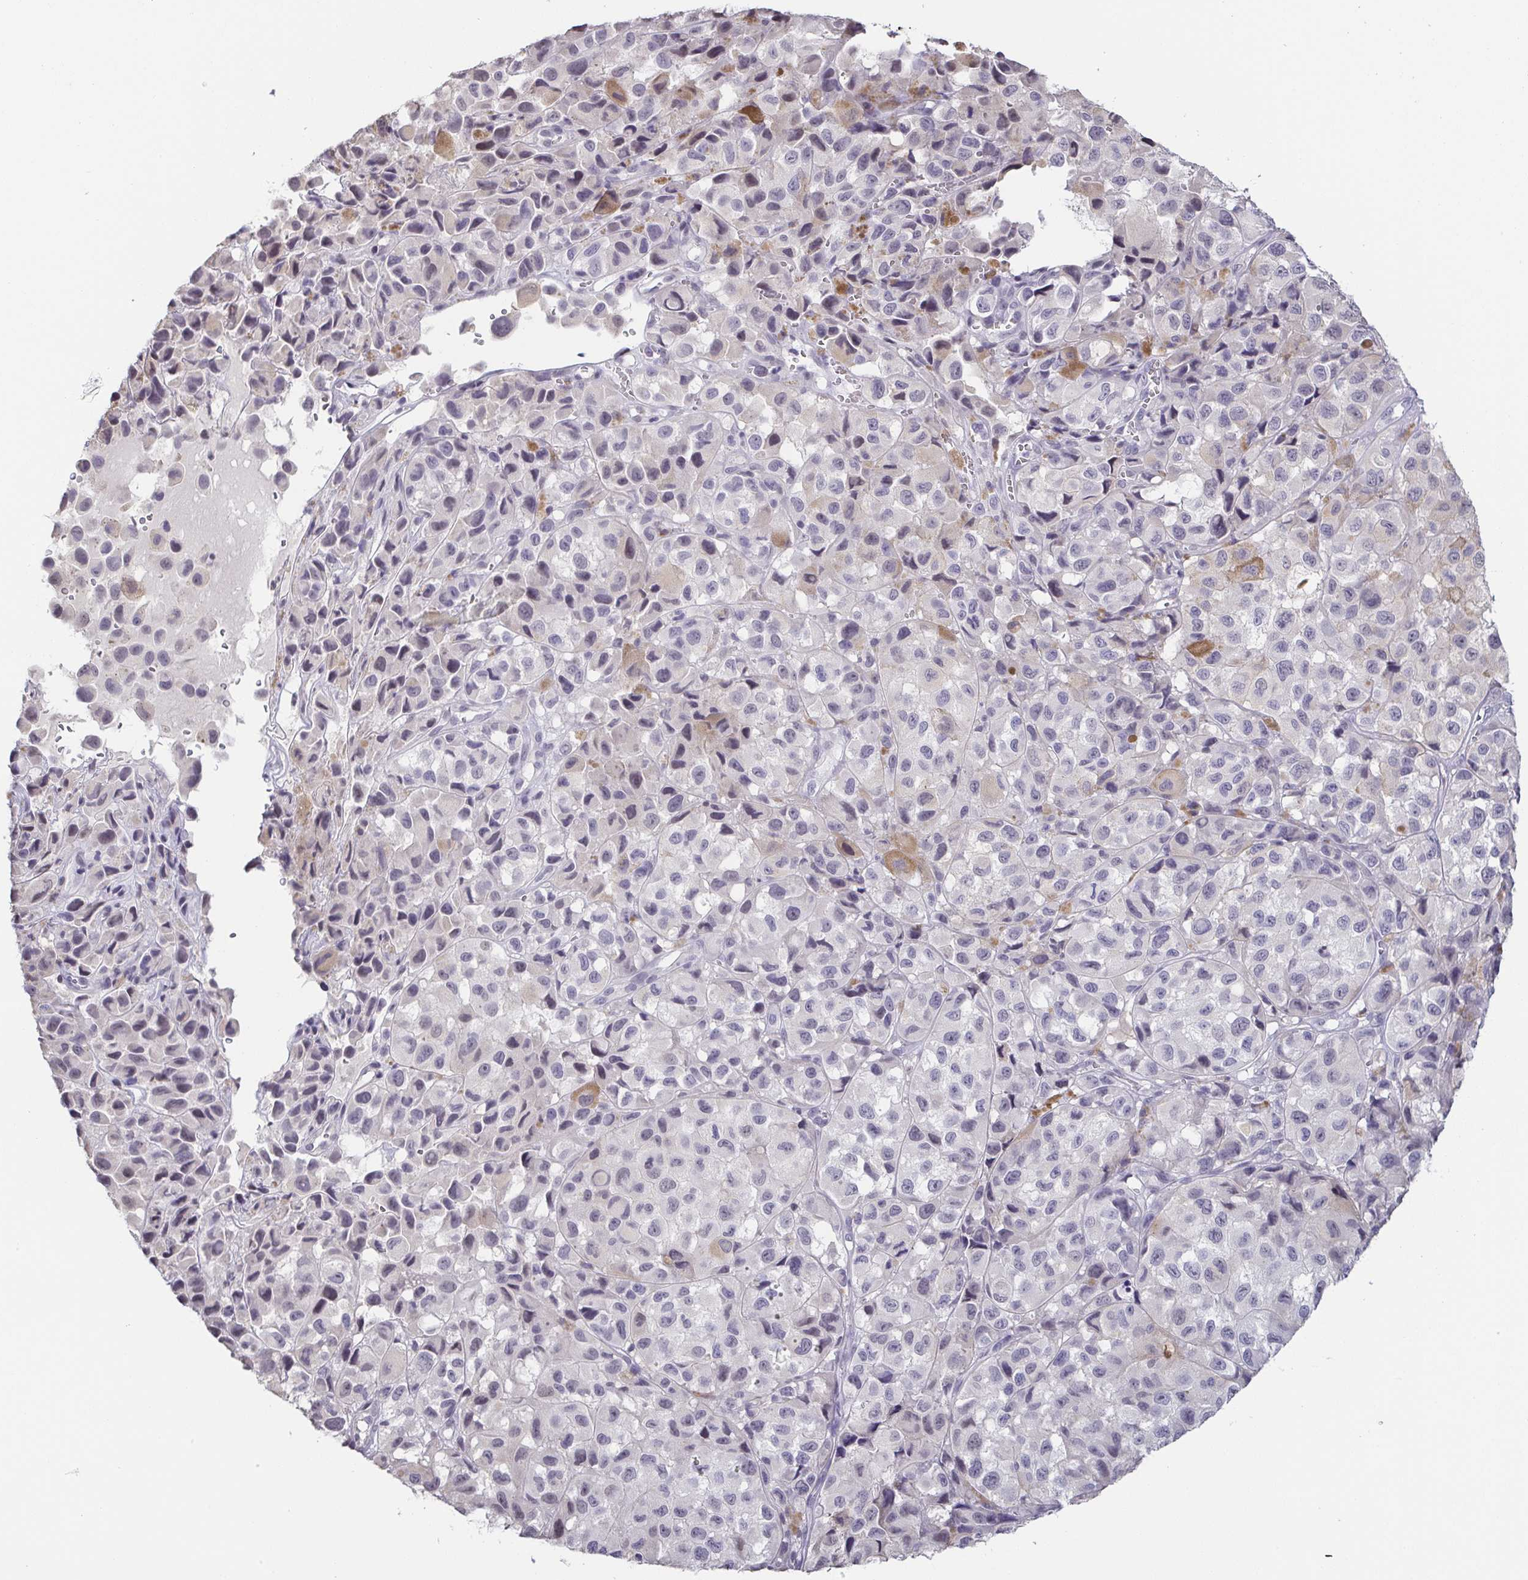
{"staining": {"intensity": "negative", "quantity": "none", "location": "none"}, "tissue": "melanoma", "cell_type": "Tumor cells", "image_type": "cancer", "snomed": [{"axis": "morphology", "description": "Malignant melanoma, NOS"}, {"axis": "topography", "description": "Skin"}], "caption": "Tumor cells are negative for protein expression in human malignant melanoma. (Brightfield microscopy of DAB immunohistochemistry at high magnification).", "gene": "NEFH", "patient": {"sex": "male", "age": 93}}